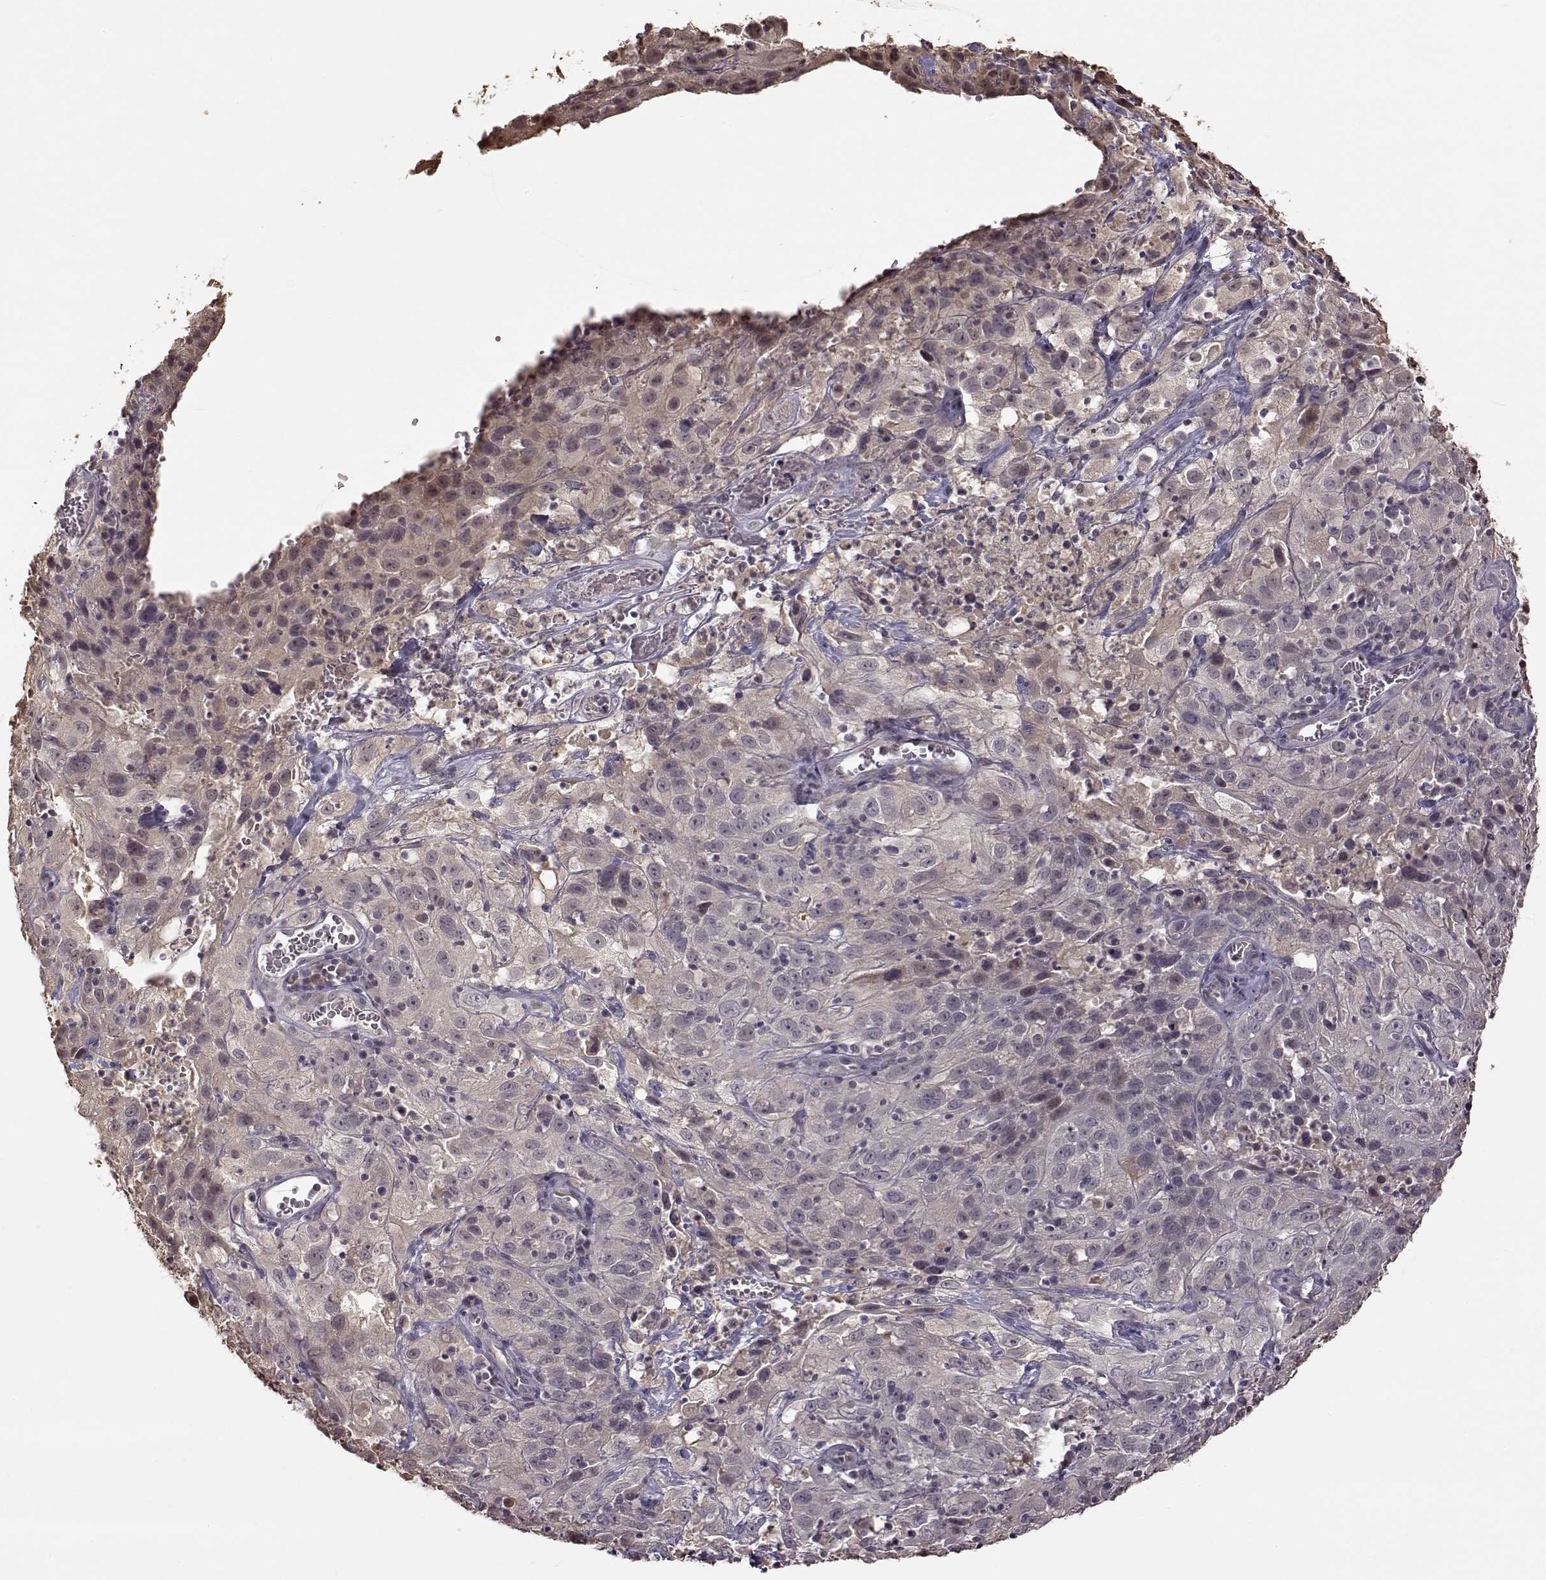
{"staining": {"intensity": "negative", "quantity": "none", "location": "none"}, "tissue": "cervical cancer", "cell_type": "Tumor cells", "image_type": "cancer", "snomed": [{"axis": "morphology", "description": "Squamous cell carcinoma, NOS"}, {"axis": "topography", "description": "Cervix"}], "caption": "High power microscopy photomicrograph of an immunohistochemistry (IHC) photomicrograph of squamous cell carcinoma (cervical), revealing no significant positivity in tumor cells. The staining is performed using DAB (3,3'-diaminobenzidine) brown chromogen with nuclei counter-stained in using hematoxylin.", "gene": "CRB1", "patient": {"sex": "female", "age": 32}}